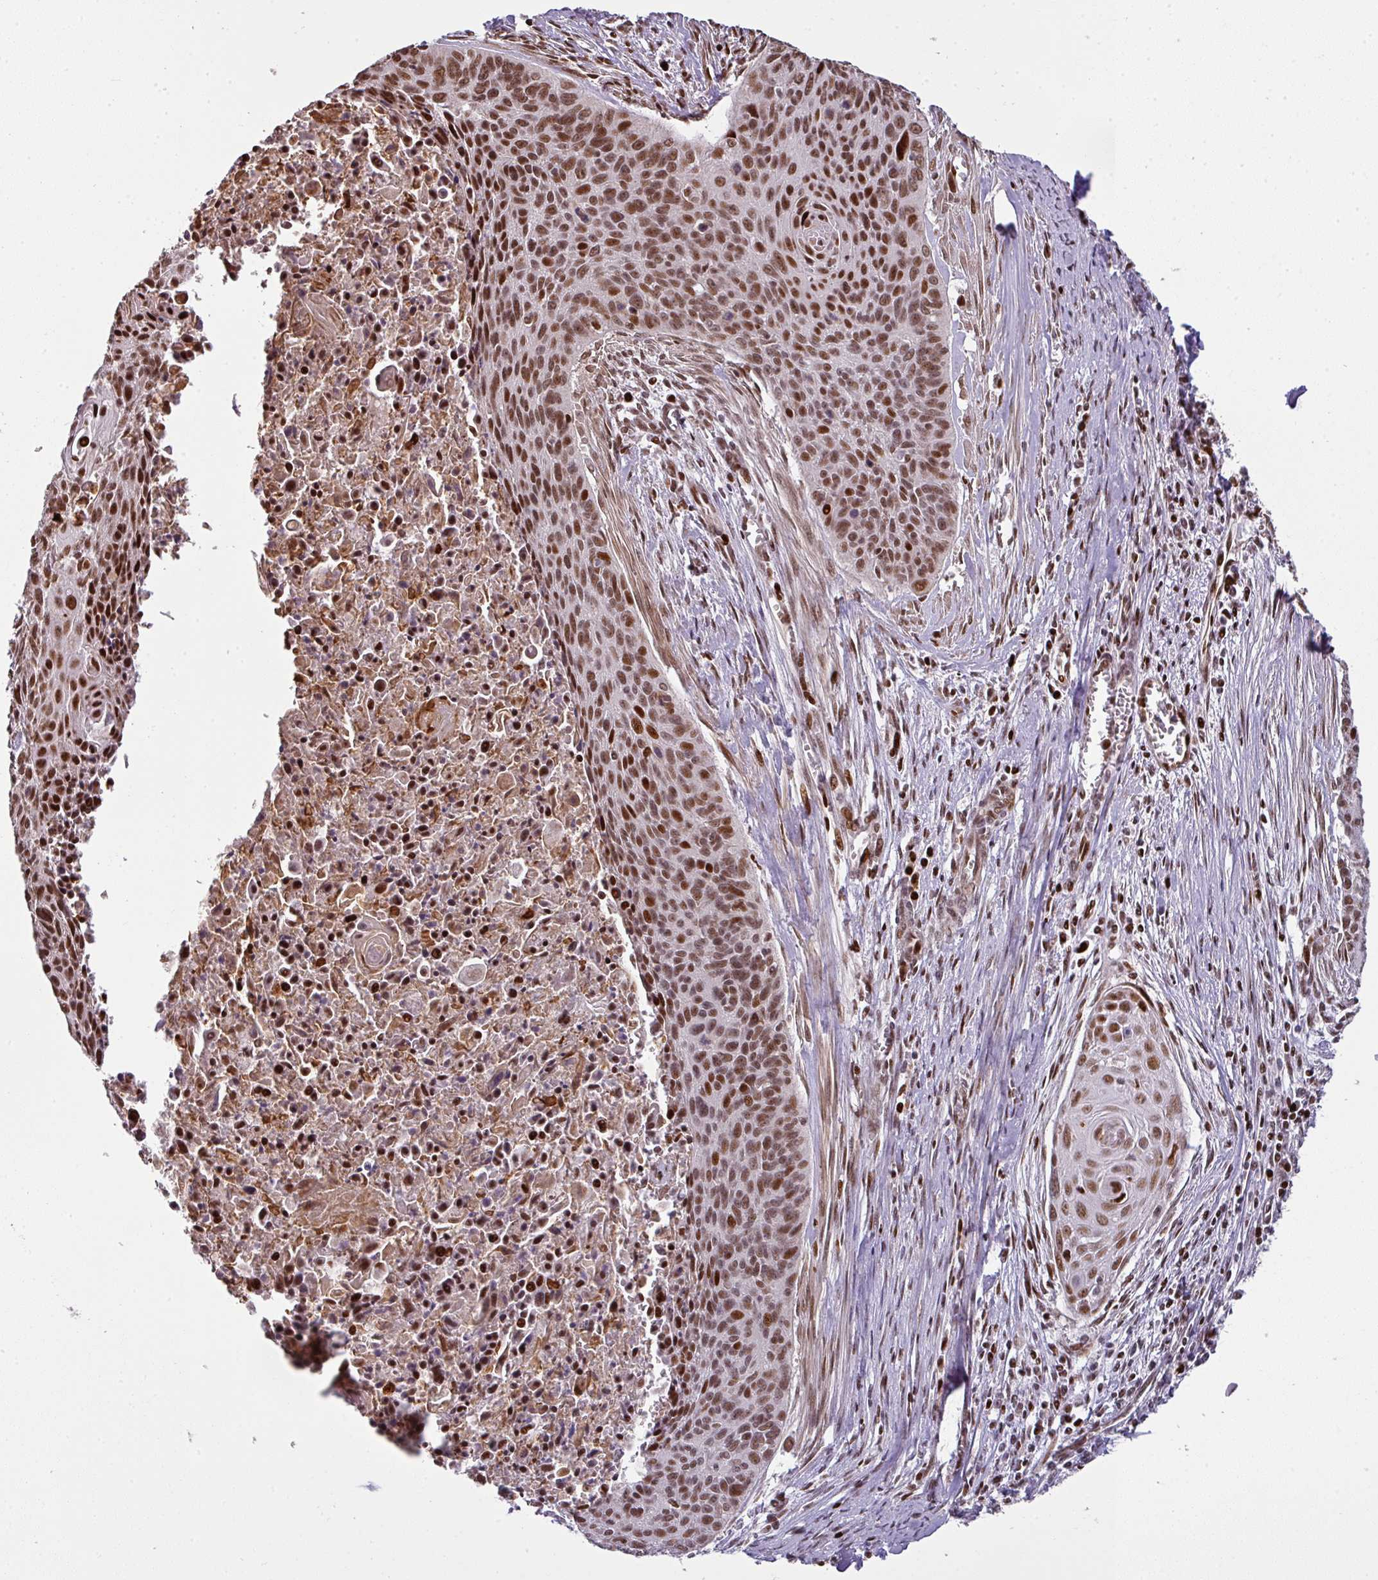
{"staining": {"intensity": "strong", "quantity": ">75%", "location": "nuclear"}, "tissue": "cervical cancer", "cell_type": "Tumor cells", "image_type": "cancer", "snomed": [{"axis": "morphology", "description": "Squamous cell carcinoma, NOS"}, {"axis": "topography", "description": "Cervix"}], "caption": "IHC of squamous cell carcinoma (cervical) demonstrates high levels of strong nuclear positivity in approximately >75% of tumor cells. The staining is performed using DAB brown chromogen to label protein expression. The nuclei are counter-stained blue using hematoxylin.", "gene": "MYSM1", "patient": {"sex": "female", "age": 55}}